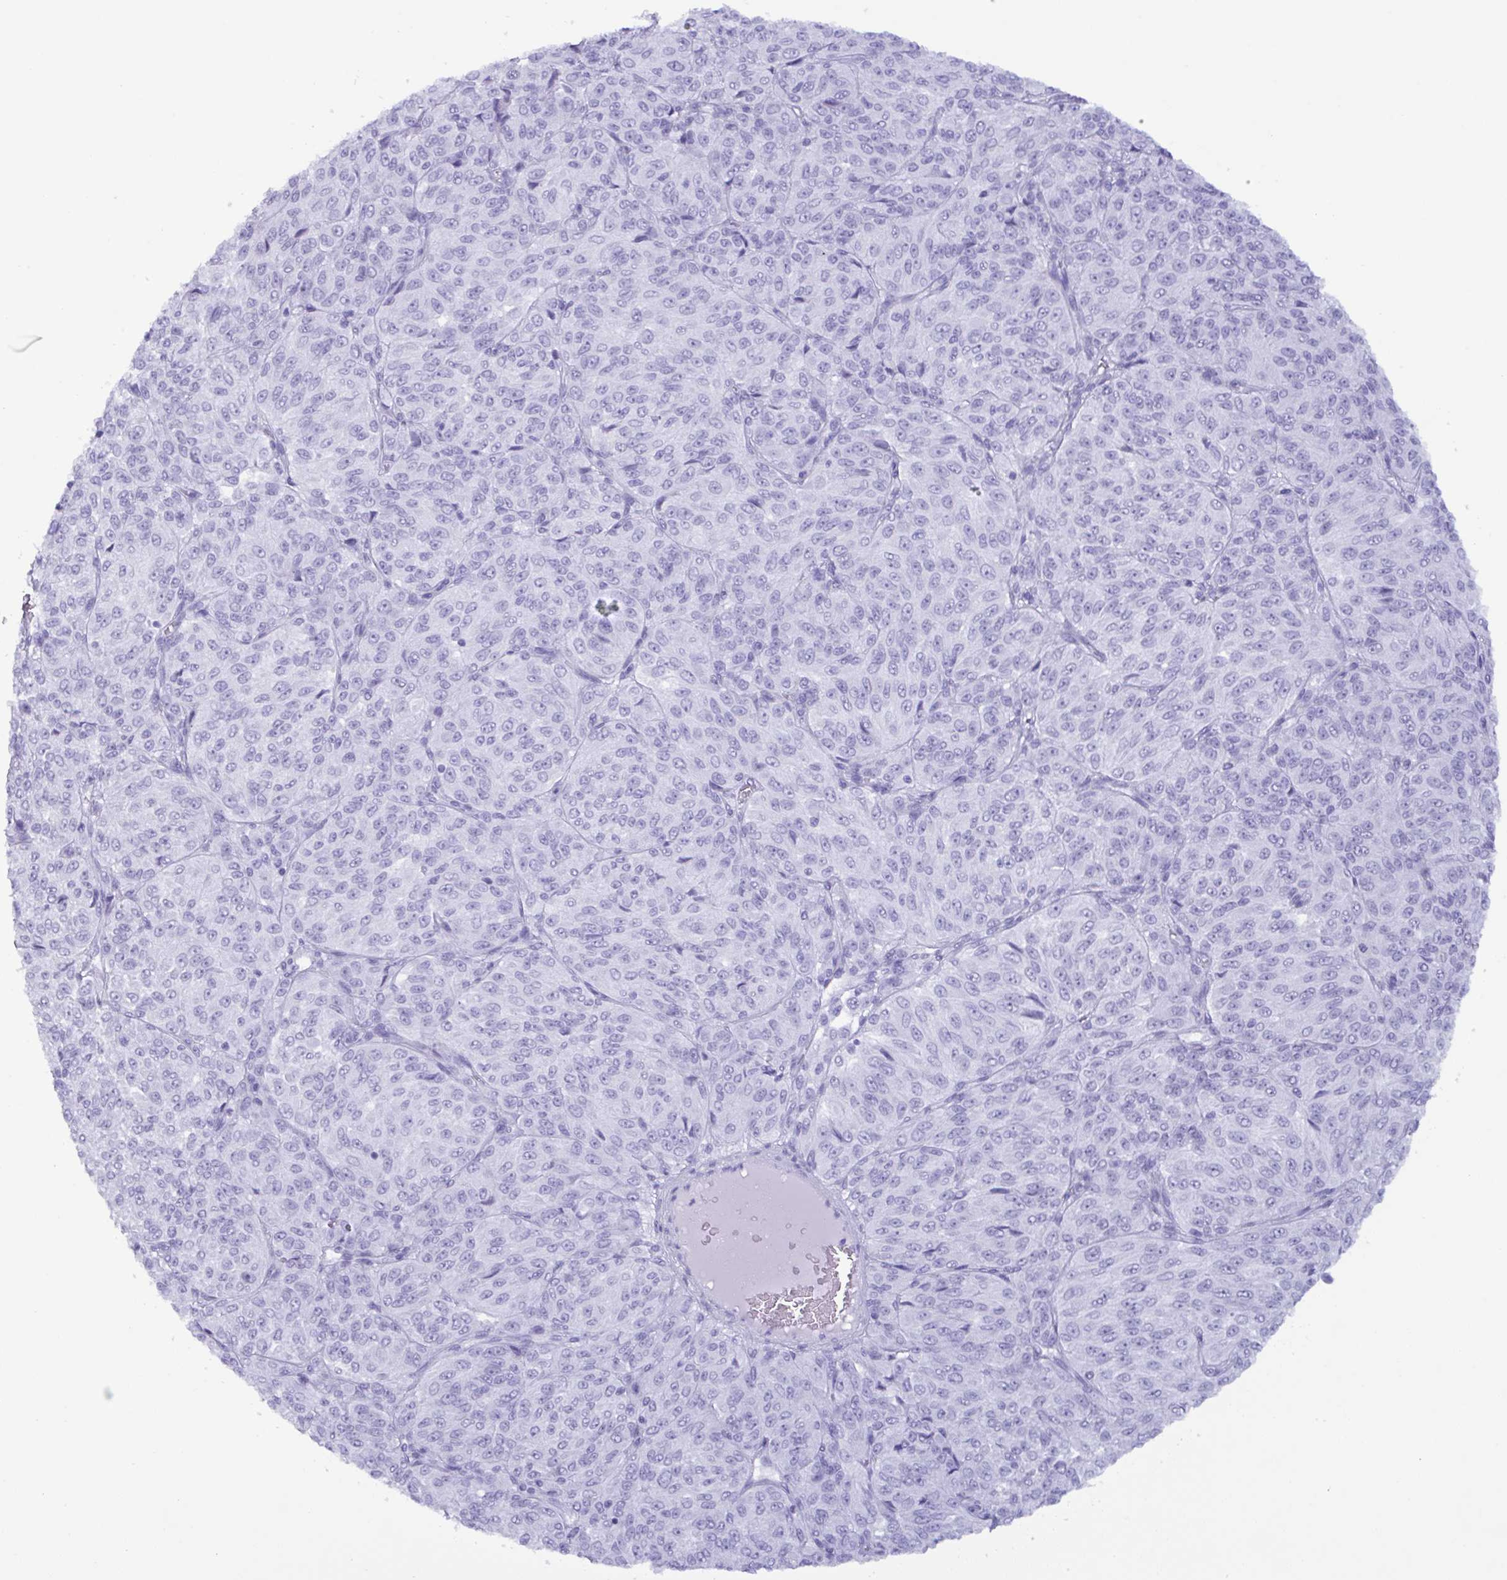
{"staining": {"intensity": "negative", "quantity": "none", "location": "none"}, "tissue": "melanoma", "cell_type": "Tumor cells", "image_type": "cancer", "snomed": [{"axis": "morphology", "description": "Malignant melanoma, Metastatic site"}, {"axis": "topography", "description": "Brain"}], "caption": "Melanoma was stained to show a protein in brown. There is no significant staining in tumor cells.", "gene": "MRGPRG", "patient": {"sex": "female", "age": 56}}